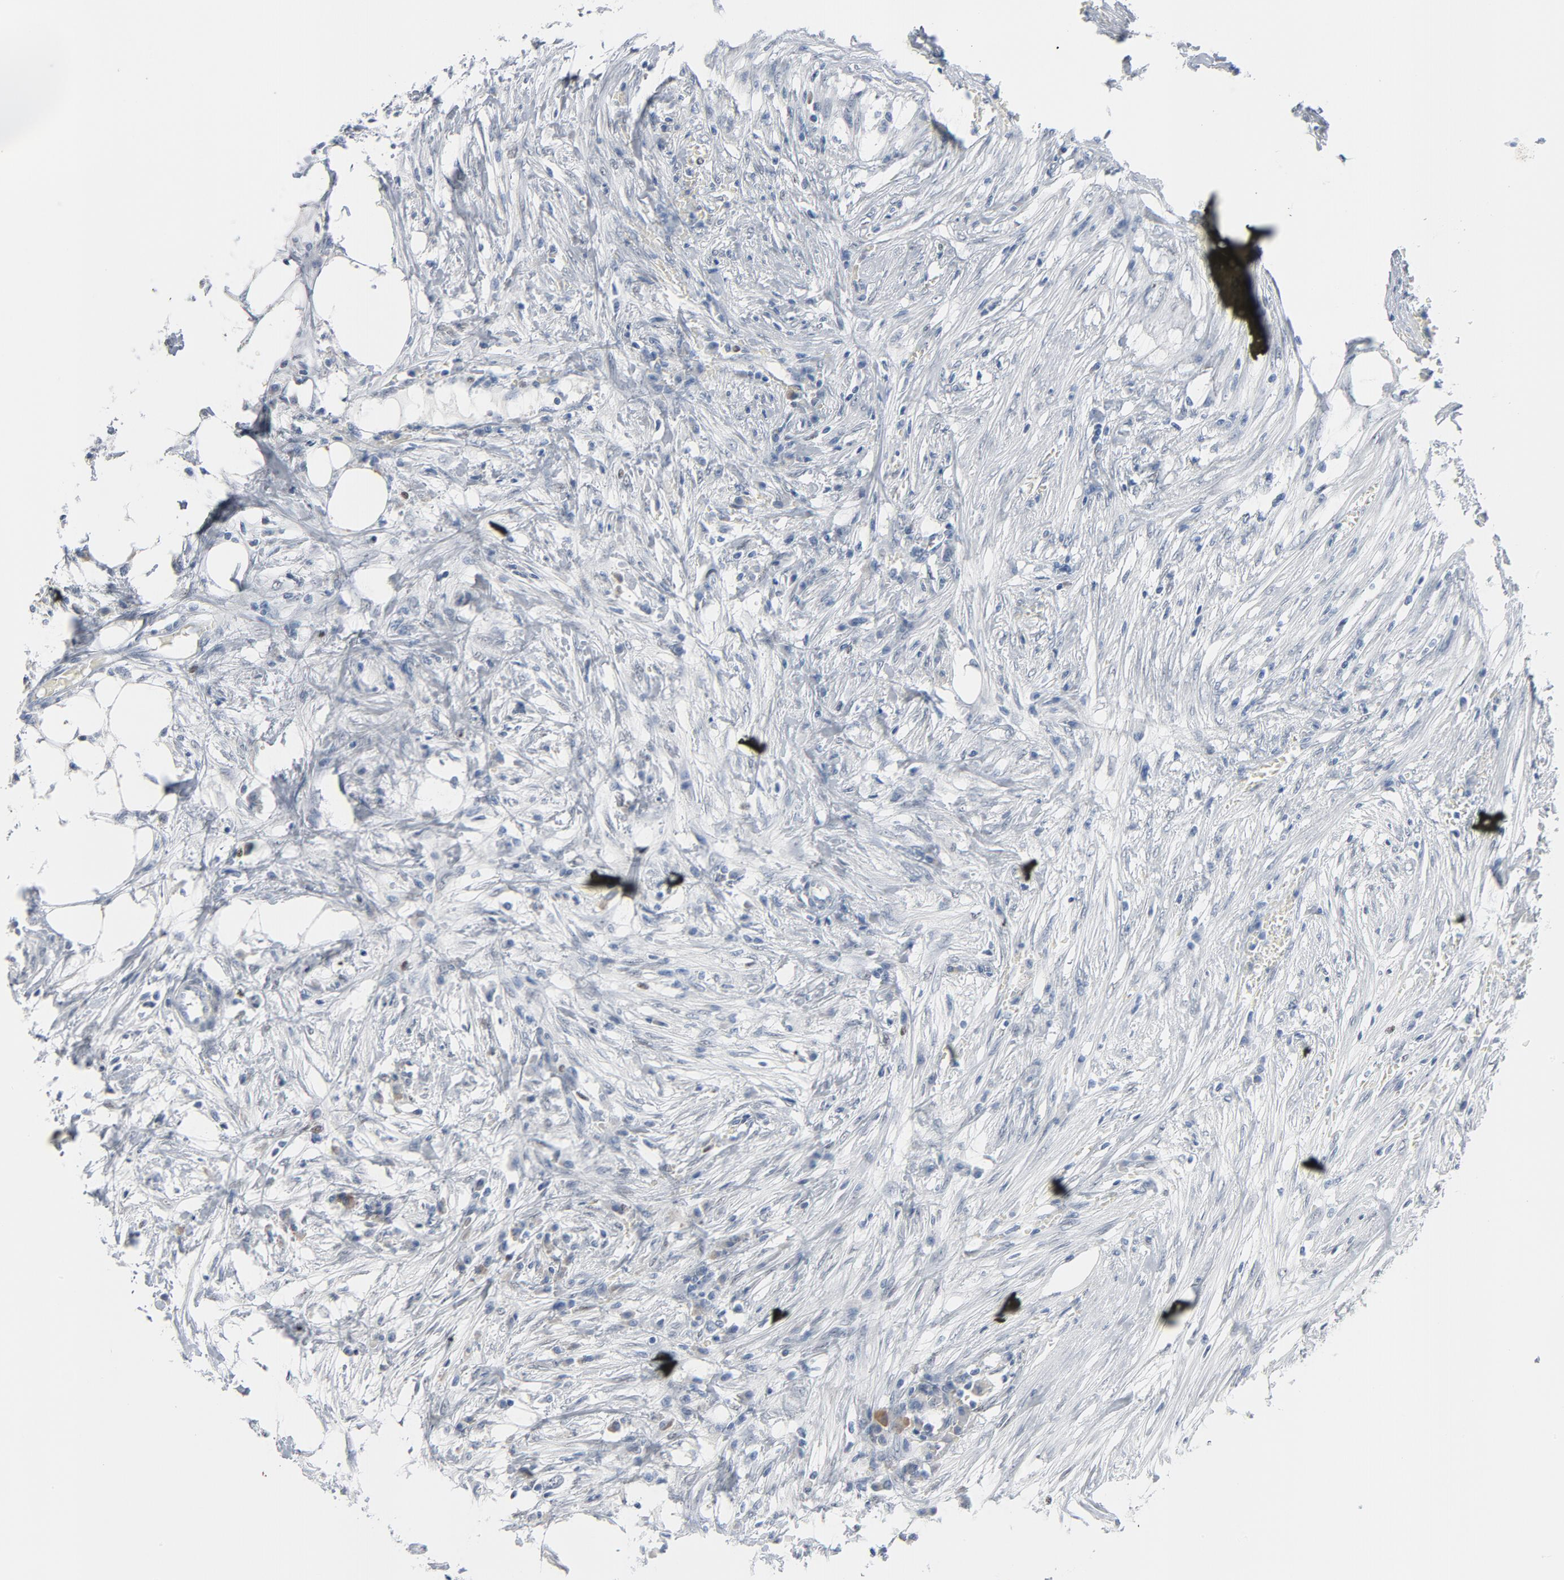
{"staining": {"intensity": "negative", "quantity": "none", "location": "none"}, "tissue": "colorectal cancer", "cell_type": "Tumor cells", "image_type": "cancer", "snomed": [{"axis": "morphology", "description": "Adenocarcinoma, NOS"}, {"axis": "topography", "description": "Colon"}], "caption": "Tumor cells show no significant protein staining in colorectal adenocarcinoma.", "gene": "FOXP1", "patient": {"sex": "male", "age": 71}}